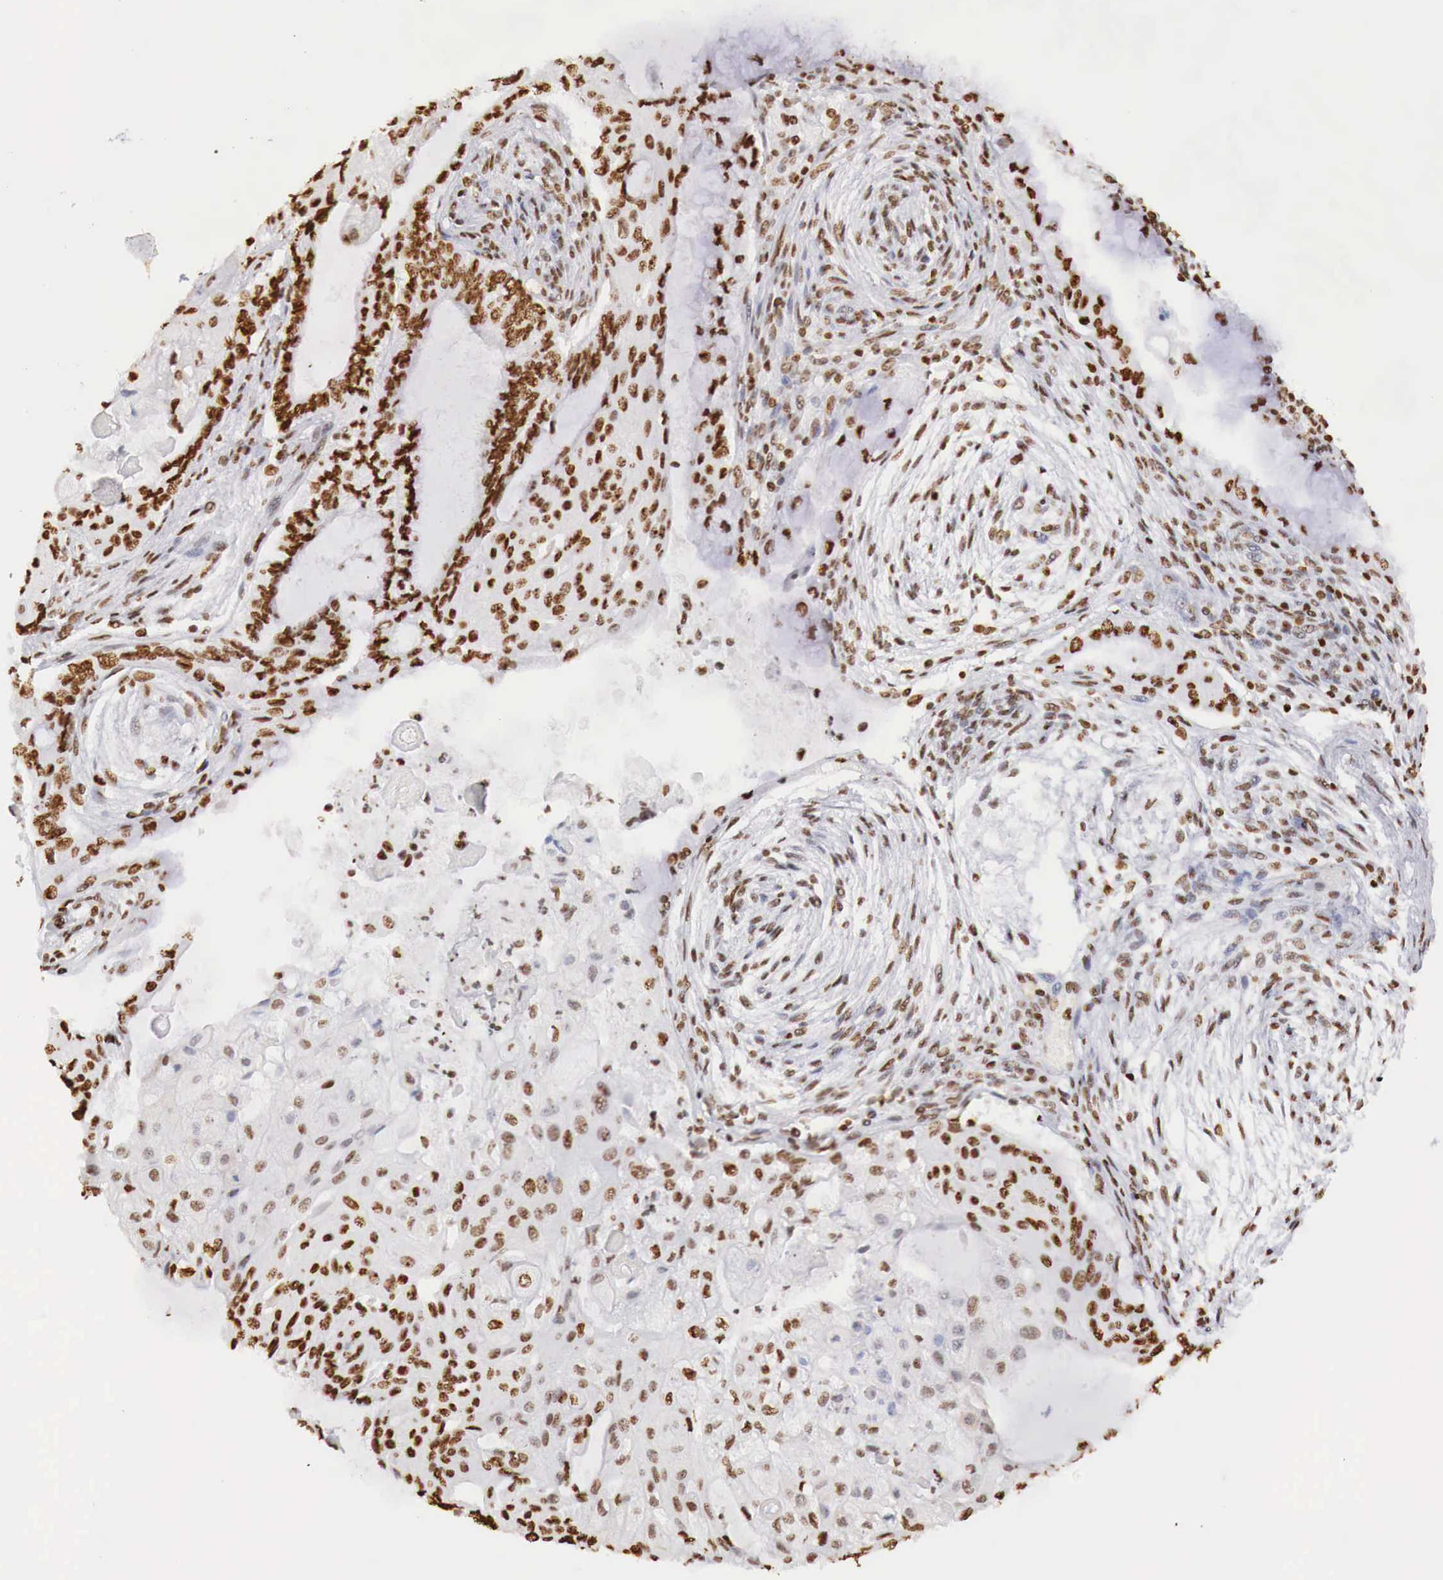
{"staining": {"intensity": "strong", "quantity": ">75%", "location": "nuclear"}, "tissue": "endometrial cancer", "cell_type": "Tumor cells", "image_type": "cancer", "snomed": [{"axis": "morphology", "description": "Adenocarcinoma, NOS"}, {"axis": "topography", "description": "Endometrium"}], "caption": "A high-resolution photomicrograph shows immunohistochemistry staining of endometrial cancer, which demonstrates strong nuclear positivity in about >75% of tumor cells. Nuclei are stained in blue.", "gene": "DKC1", "patient": {"sex": "female", "age": 79}}